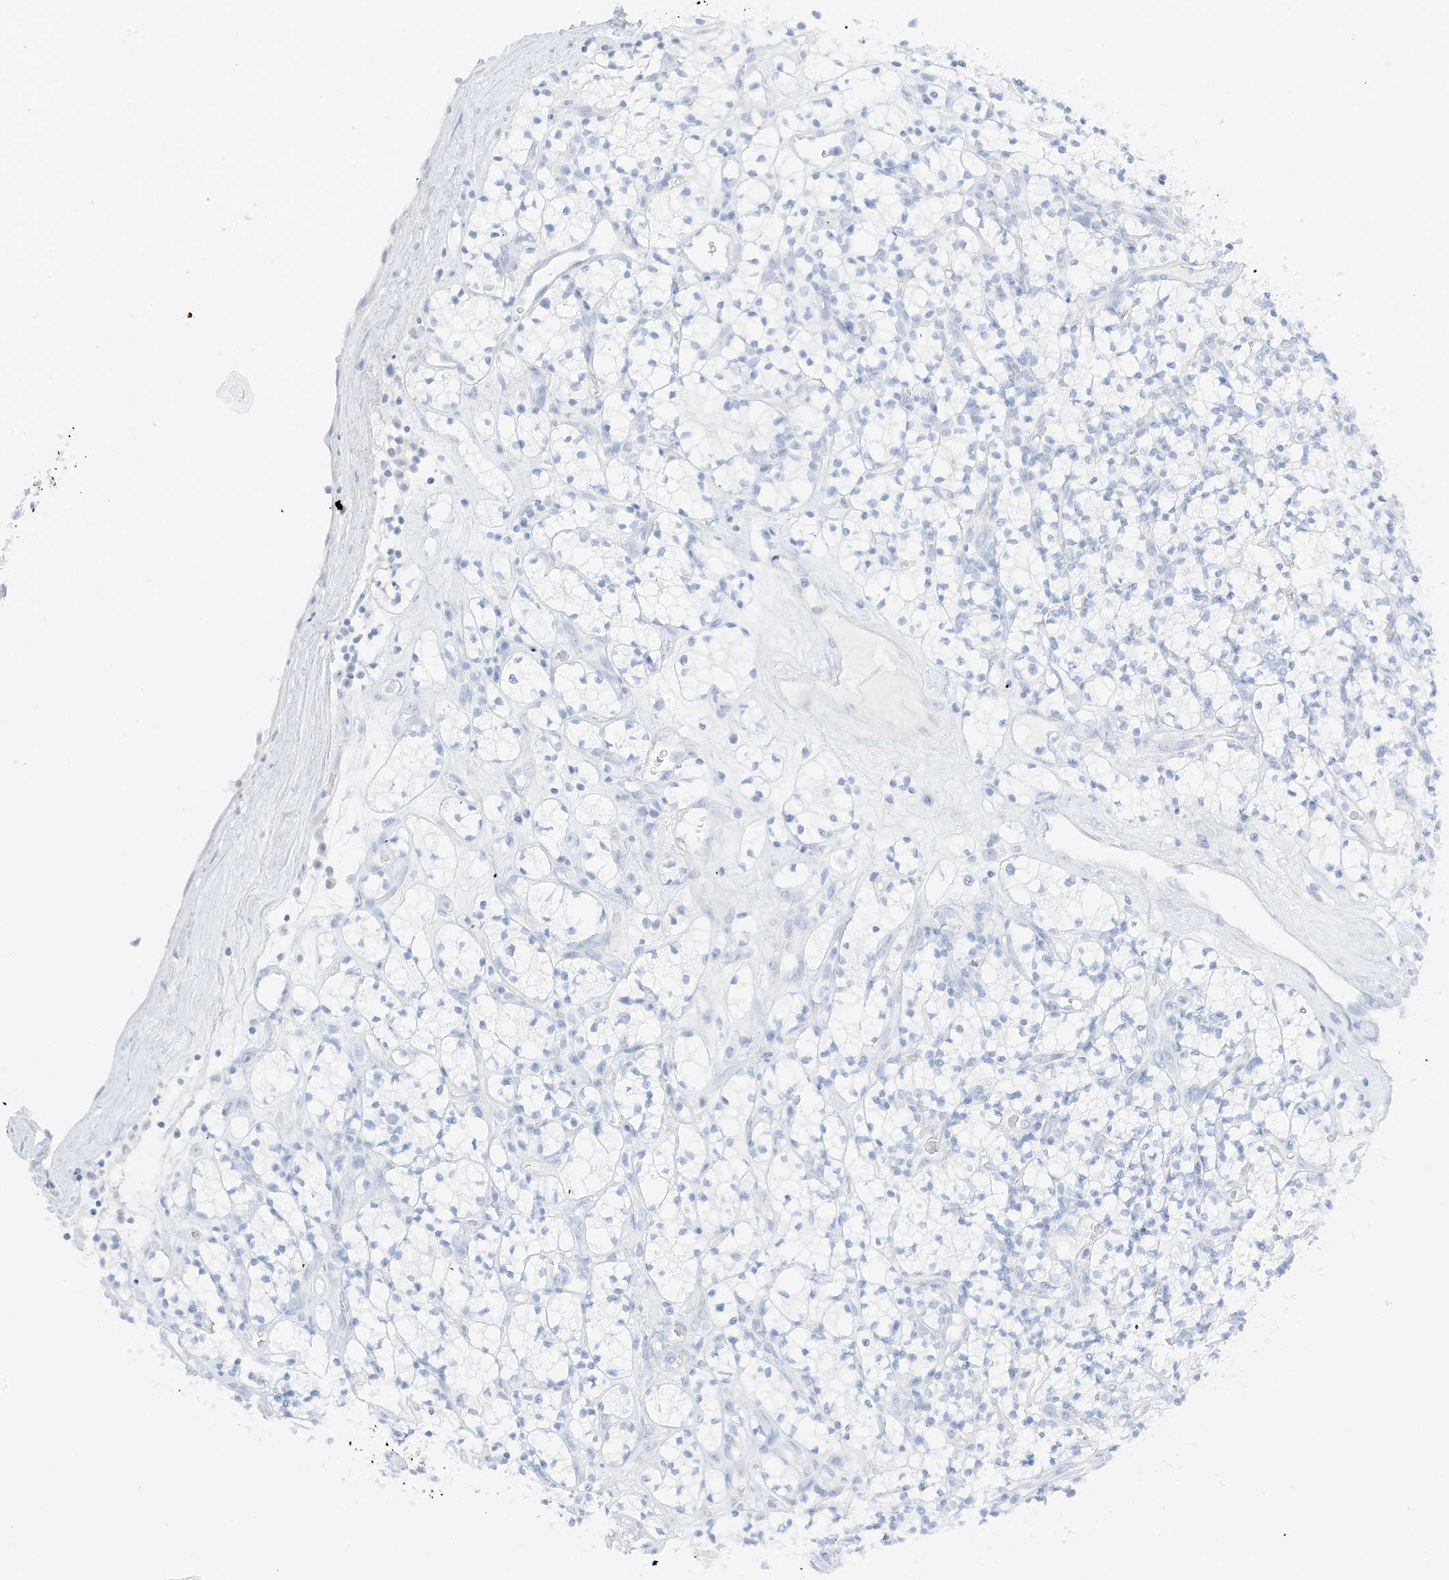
{"staining": {"intensity": "negative", "quantity": "none", "location": "none"}, "tissue": "renal cancer", "cell_type": "Tumor cells", "image_type": "cancer", "snomed": [{"axis": "morphology", "description": "Adenocarcinoma, NOS"}, {"axis": "topography", "description": "Kidney"}], "caption": "Tumor cells show no significant protein positivity in renal cancer.", "gene": "SLC22A13", "patient": {"sex": "male", "age": 77}}